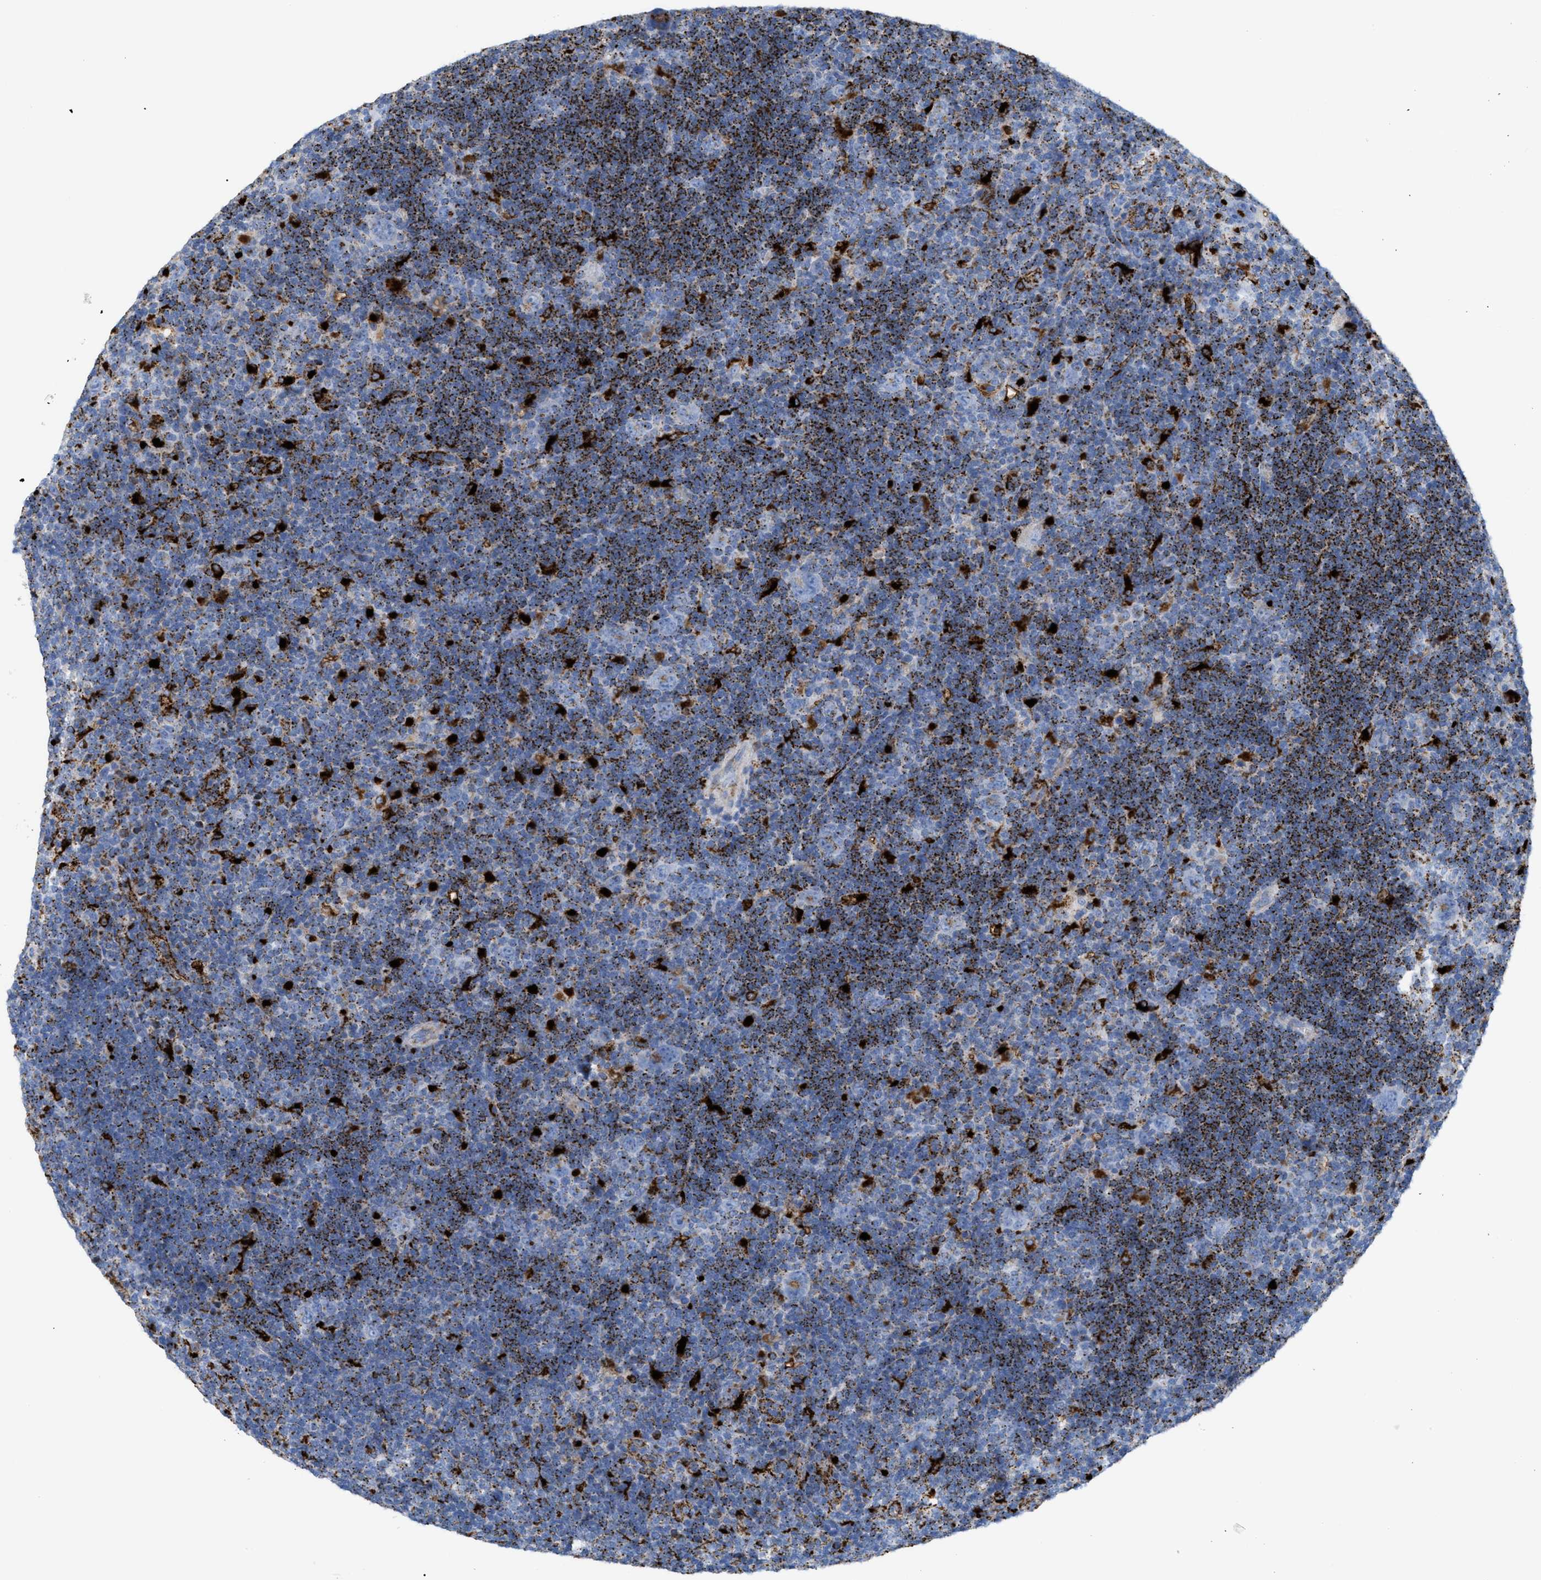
{"staining": {"intensity": "moderate", "quantity": "<25%", "location": "cytoplasmic/membranous"}, "tissue": "lymphoma", "cell_type": "Tumor cells", "image_type": "cancer", "snomed": [{"axis": "morphology", "description": "Hodgkin's disease, NOS"}, {"axis": "topography", "description": "Lymph node"}], "caption": "About <25% of tumor cells in lymphoma demonstrate moderate cytoplasmic/membranous protein staining as visualized by brown immunohistochemical staining.", "gene": "DRAM2", "patient": {"sex": "female", "age": 57}}